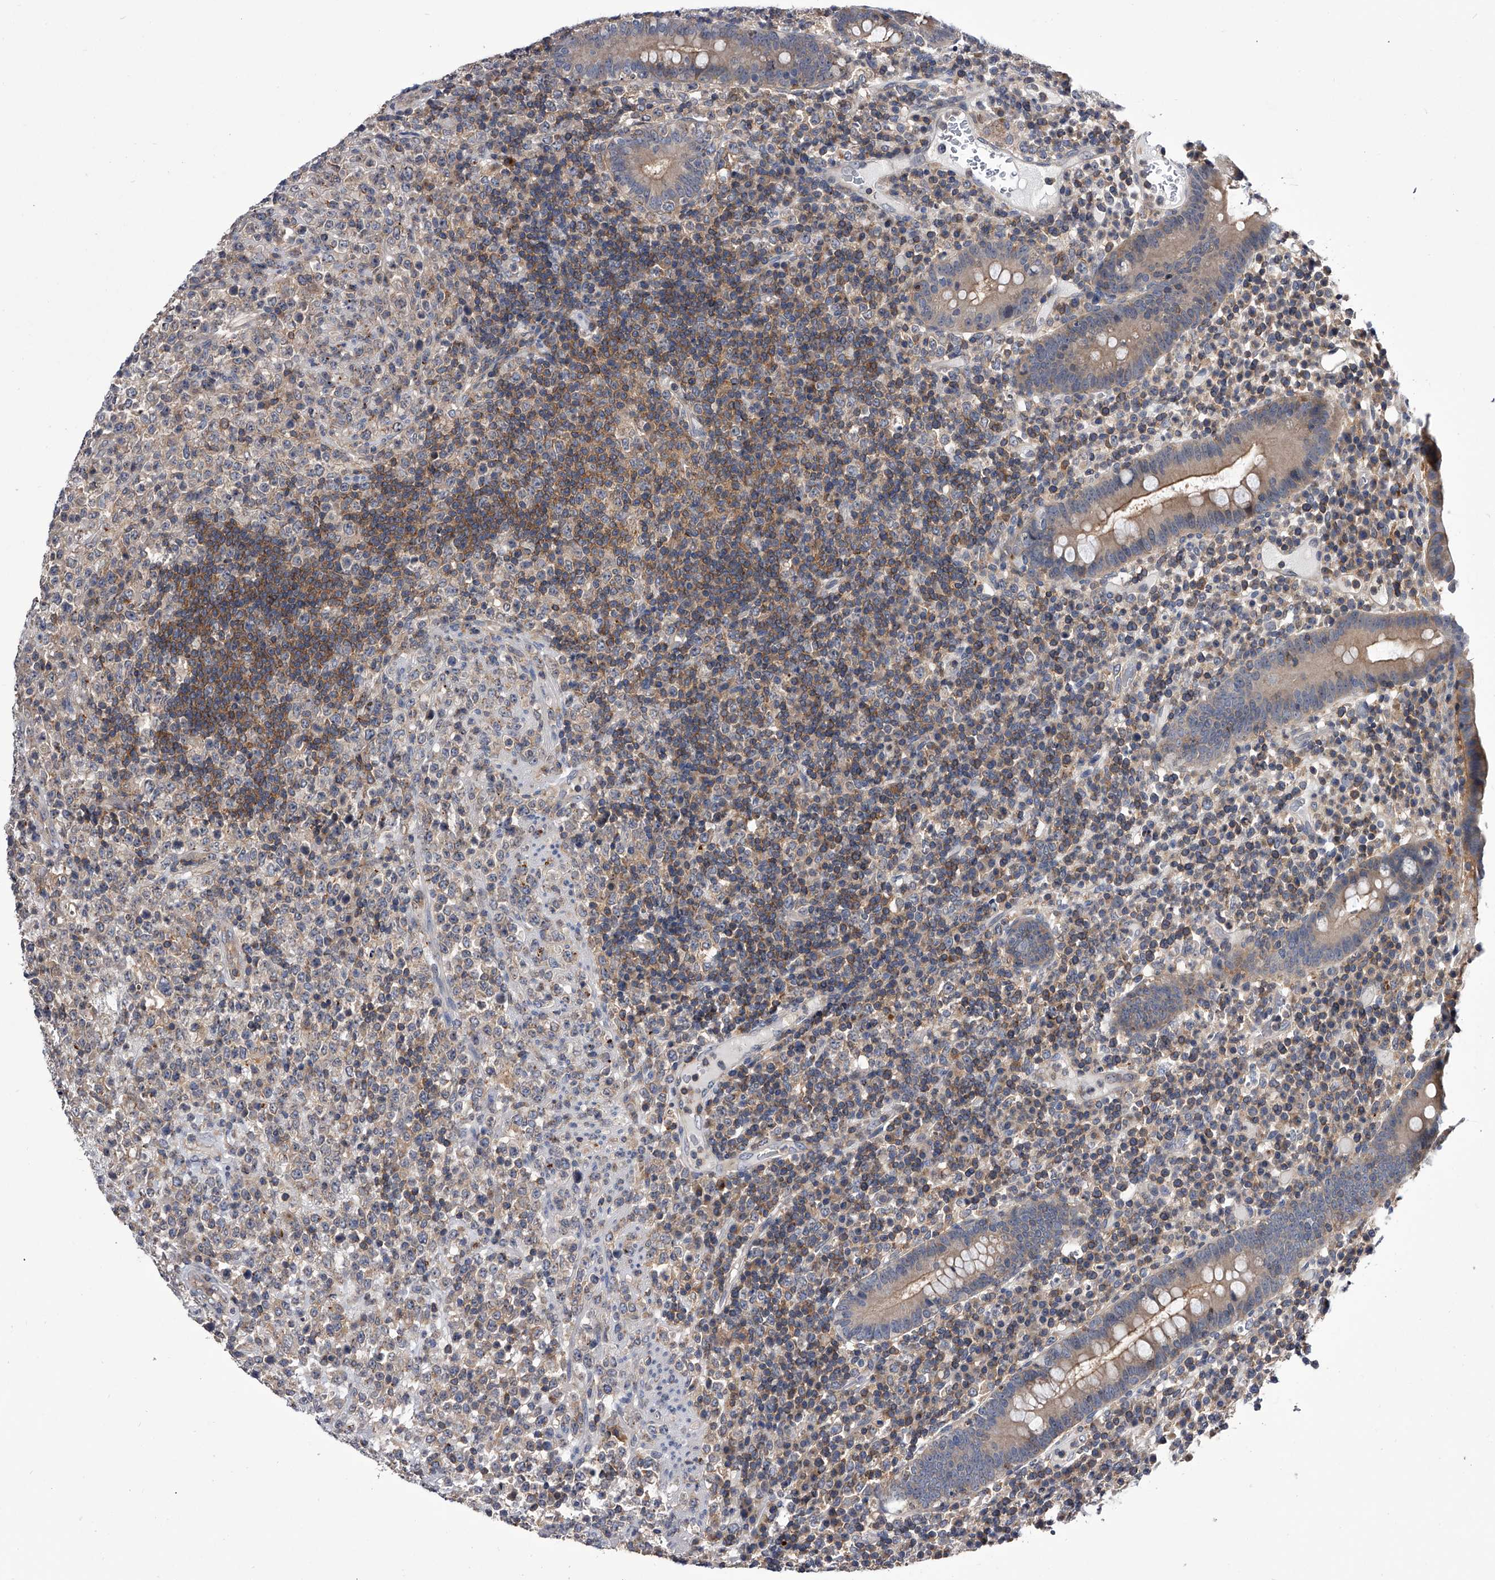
{"staining": {"intensity": "weak", "quantity": "<25%", "location": "cytoplasmic/membranous"}, "tissue": "lymphoma", "cell_type": "Tumor cells", "image_type": "cancer", "snomed": [{"axis": "morphology", "description": "Malignant lymphoma, non-Hodgkin's type, High grade"}, {"axis": "topography", "description": "Colon"}], "caption": "This is an immunohistochemistry (IHC) photomicrograph of lymphoma. There is no expression in tumor cells.", "gene": "PAN3", "patient": {"sex": "female", "age": 53}}